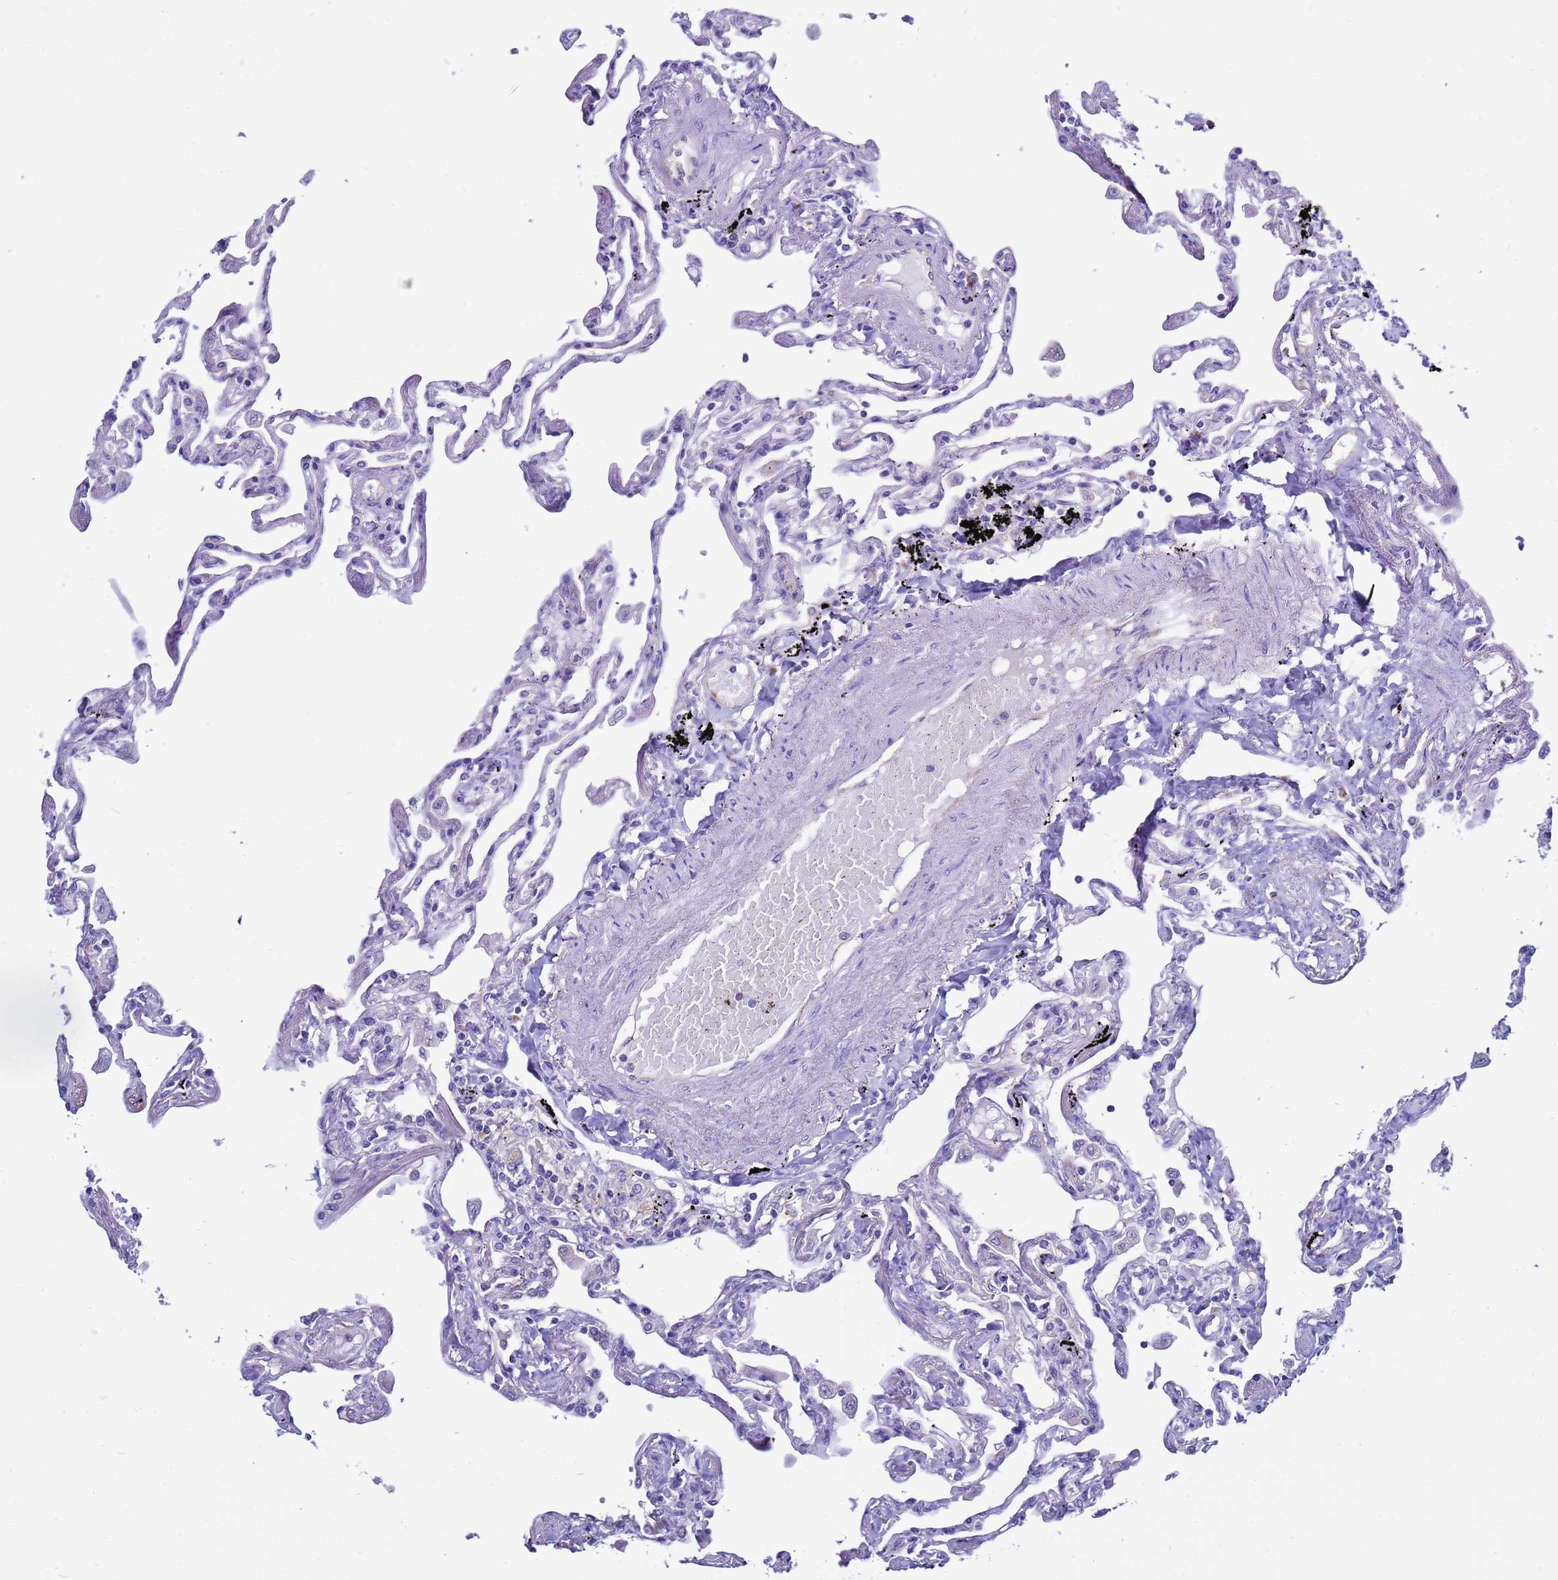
{"staining": {"intensity": "negative", "quantity": "none", "location": "none"}, "tissue": "lung", "cell_type": "Alveolar cells", "image_type": "normal", "snomed": [{"axis": "morphology", "description": "Normal tissue, NOS"}, {"axis": "topography", "description": "Lung"}], "caption": "The micrograph reveals no significant expression in alveolar cells of lung. (Stains: DAB (3,3'-diaminobenzidine) IHC with hematoxylin counter stain, Microscopy: brightfield microscopy at high magnification).", "gene": "ANAPC1", "patient": {"sex": "female", "age": 67}}